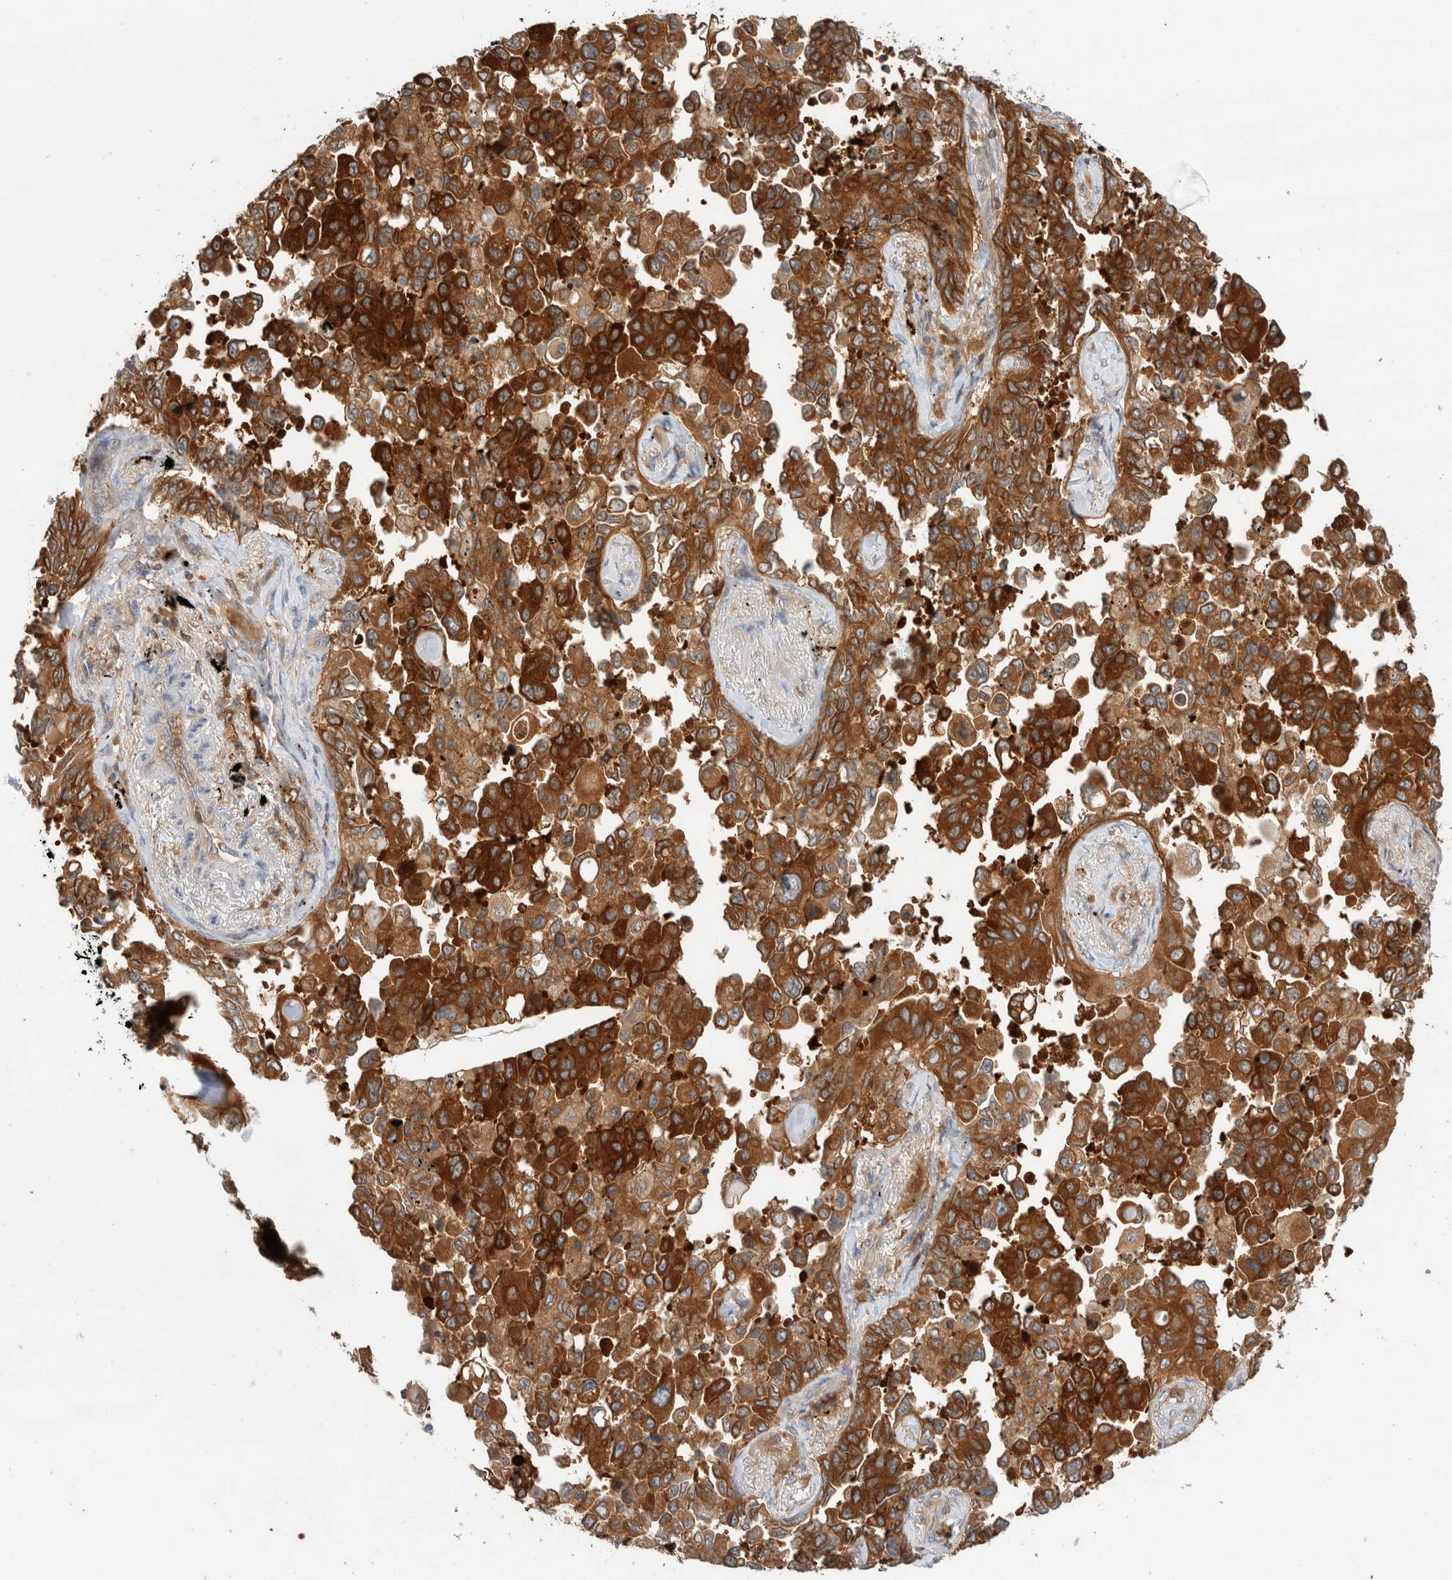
{"staining": {"intensity": "strong", "quantity": ">75%", "location": "cytoplasmic/membranous"}, "tissue": "lung cancer", "cell_type": "Tumor cells", "image_type": "cancer", "snomed": [{"axis": "morphology", "description": "Adenocarcinoma, NOS"}, {"axis": "topography", "description": "Lung"}], "caption": "A photomicrograph showing strong cytoplasmic/membranous positivity in approximately >75% of tumor cells in lung adenocarcinoma, as visualized by brown immunohistochemical staining.", "gene": "KLHL14", "patient": {"sex": "female", "age": 67}}